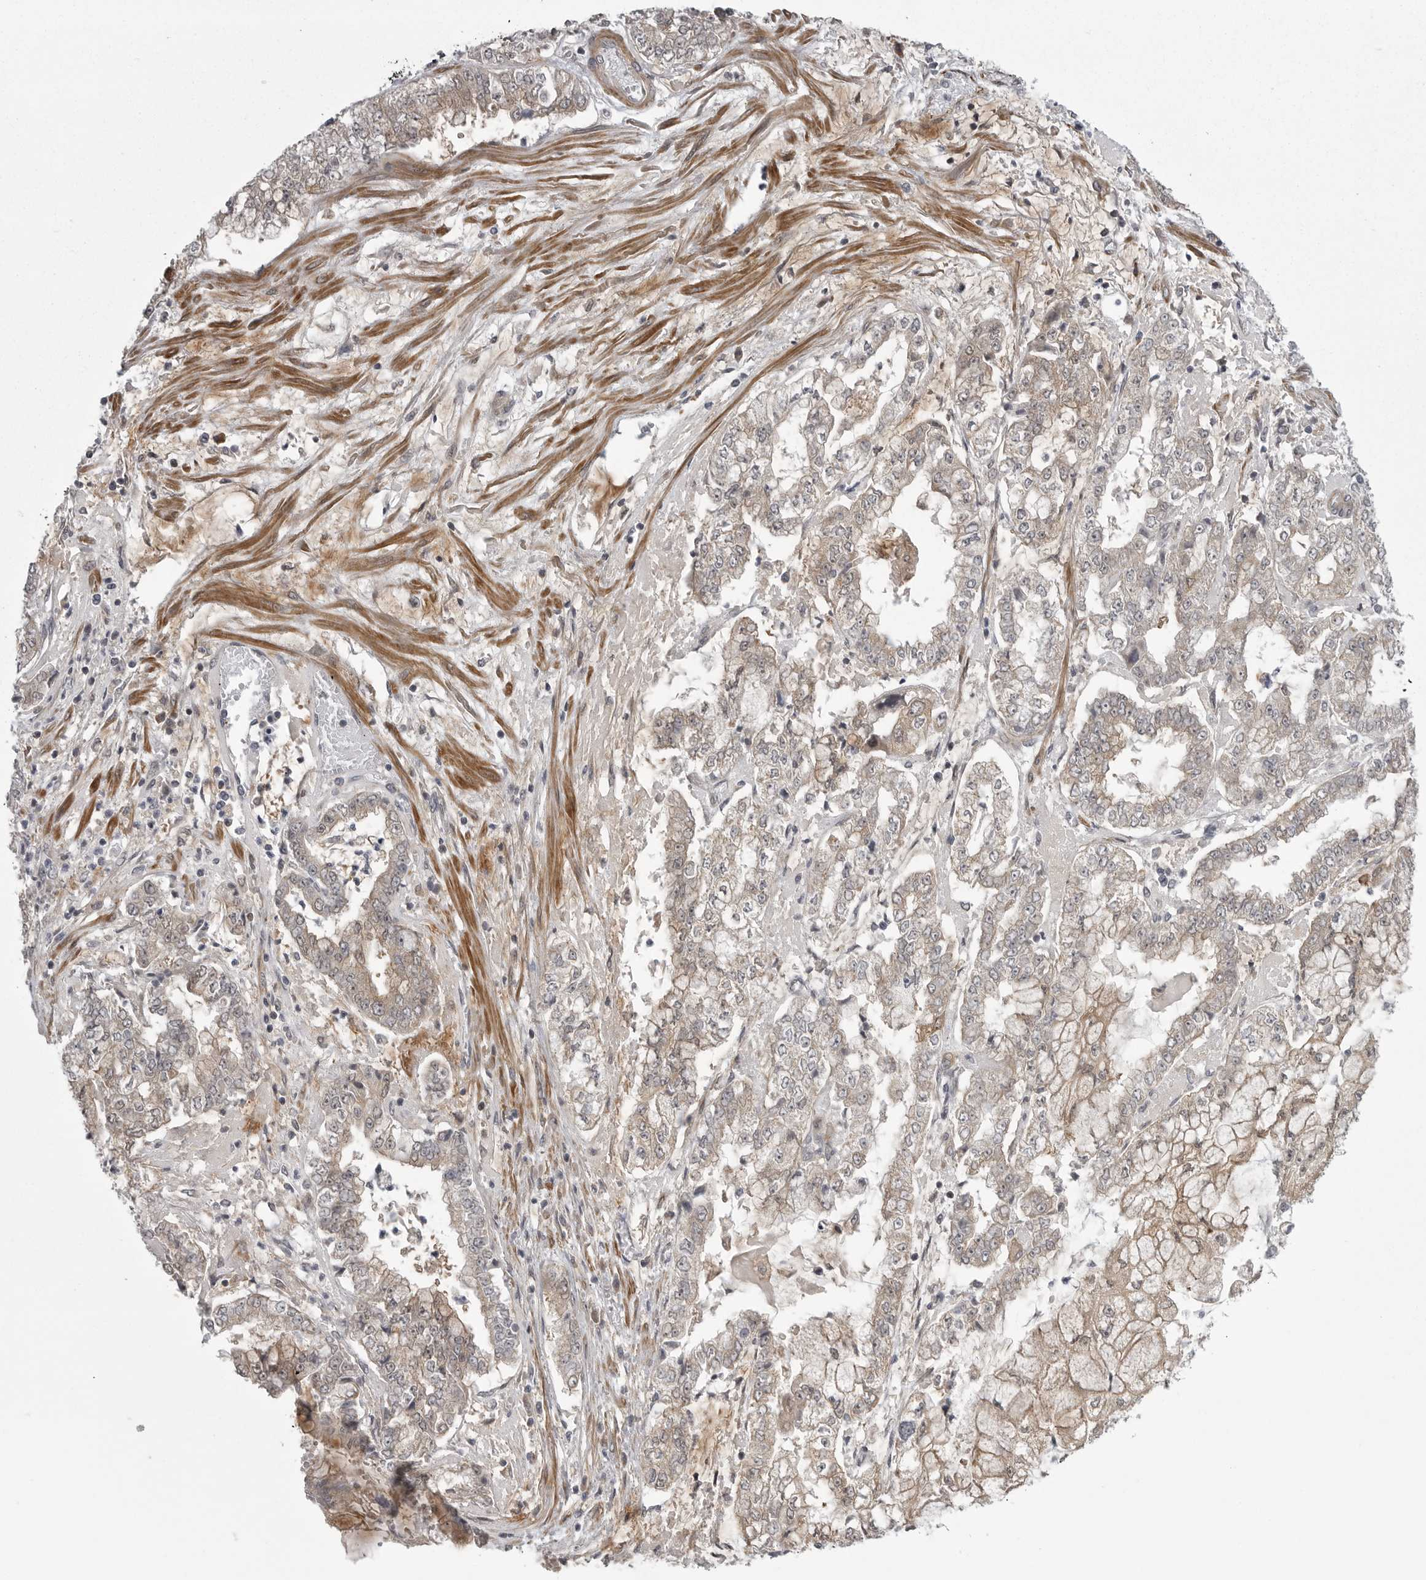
{"staining": {"intensity": "weak", "quantity": "25%-75%", "location": "cytoplasmic/membranous"}, "tissue": "stomach cancer", "cell_type": "Tumor cells", "image_type": "cancer", "snomed": [{"axis": "morphology", "description": "Adenocarcinoma, NOS"}, {"axis": "topography", "description": "Stomach"}], "caption": "High-power microscopy captured an immunohistochemistry (IHC) histopathology image of stomach adenocarcinoma, revealing weak cytoplasmic/membranous staining in approximately 25%-75% of tumor cells.", "gene": "PPP1R9A", "patient": {"sex": "male", "age": 76}}